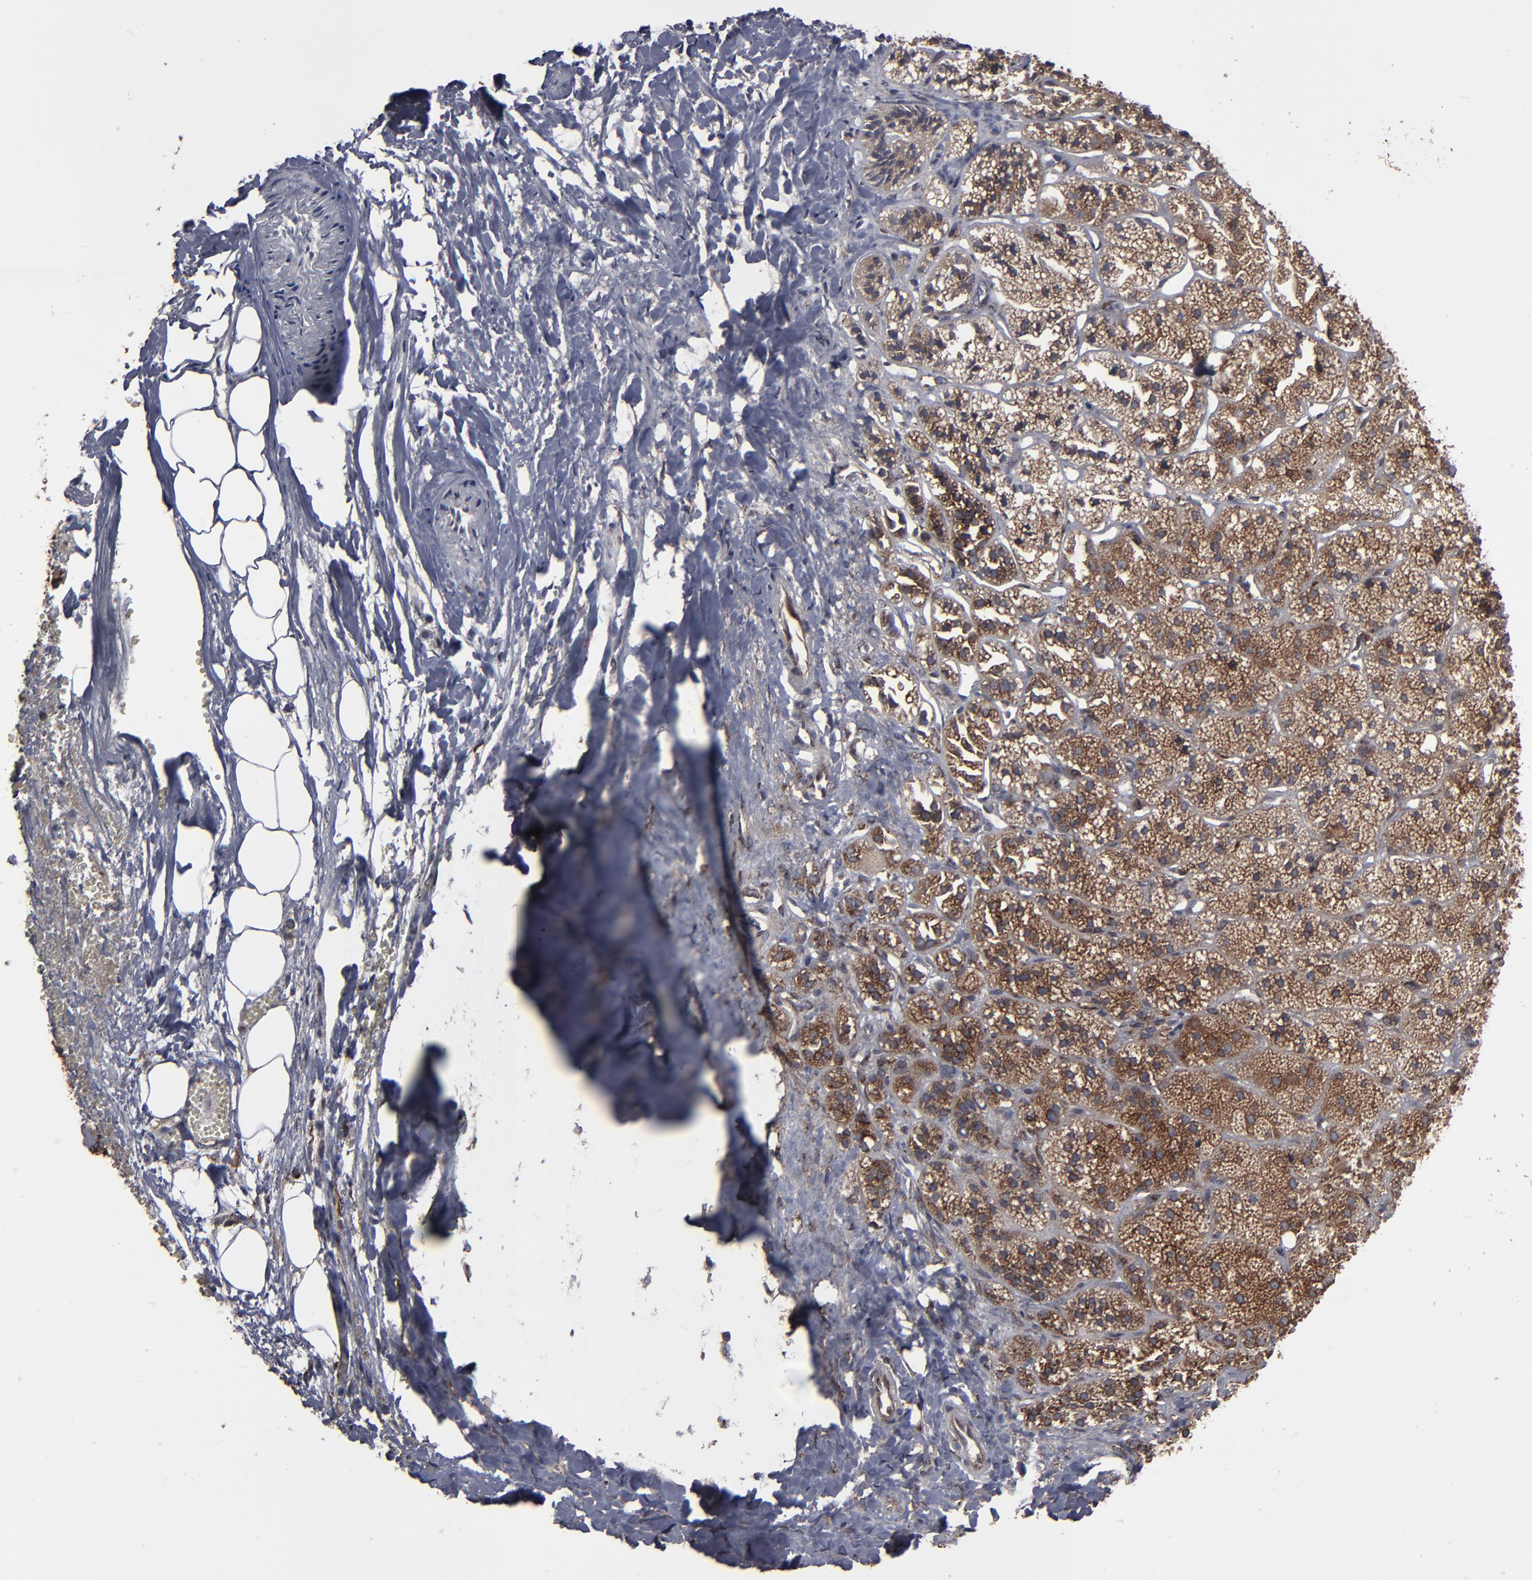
{"staining": {"intensity": "moderate", "quantity": ">75%", "location": "cytoplasmic/membranous"}, "tissue": "adrenal gland", "cell_type": "Glandular cells", "image_type": "normal", "snomed": [{"axis": "morphology", "description": "Normal tissue, NOS"}, {"axis": "topography", "description": "Adrenal gland"}], "caption": "IHC (DAB (3,3'-diaminobenzidine)) staining of benign adrenal gland displays moderate cytoplasmic/membranous protein staining in approximately >75% of glandular cells.", "gene": "CNIH1", "patient": {"sex": "female", "age": 71}}